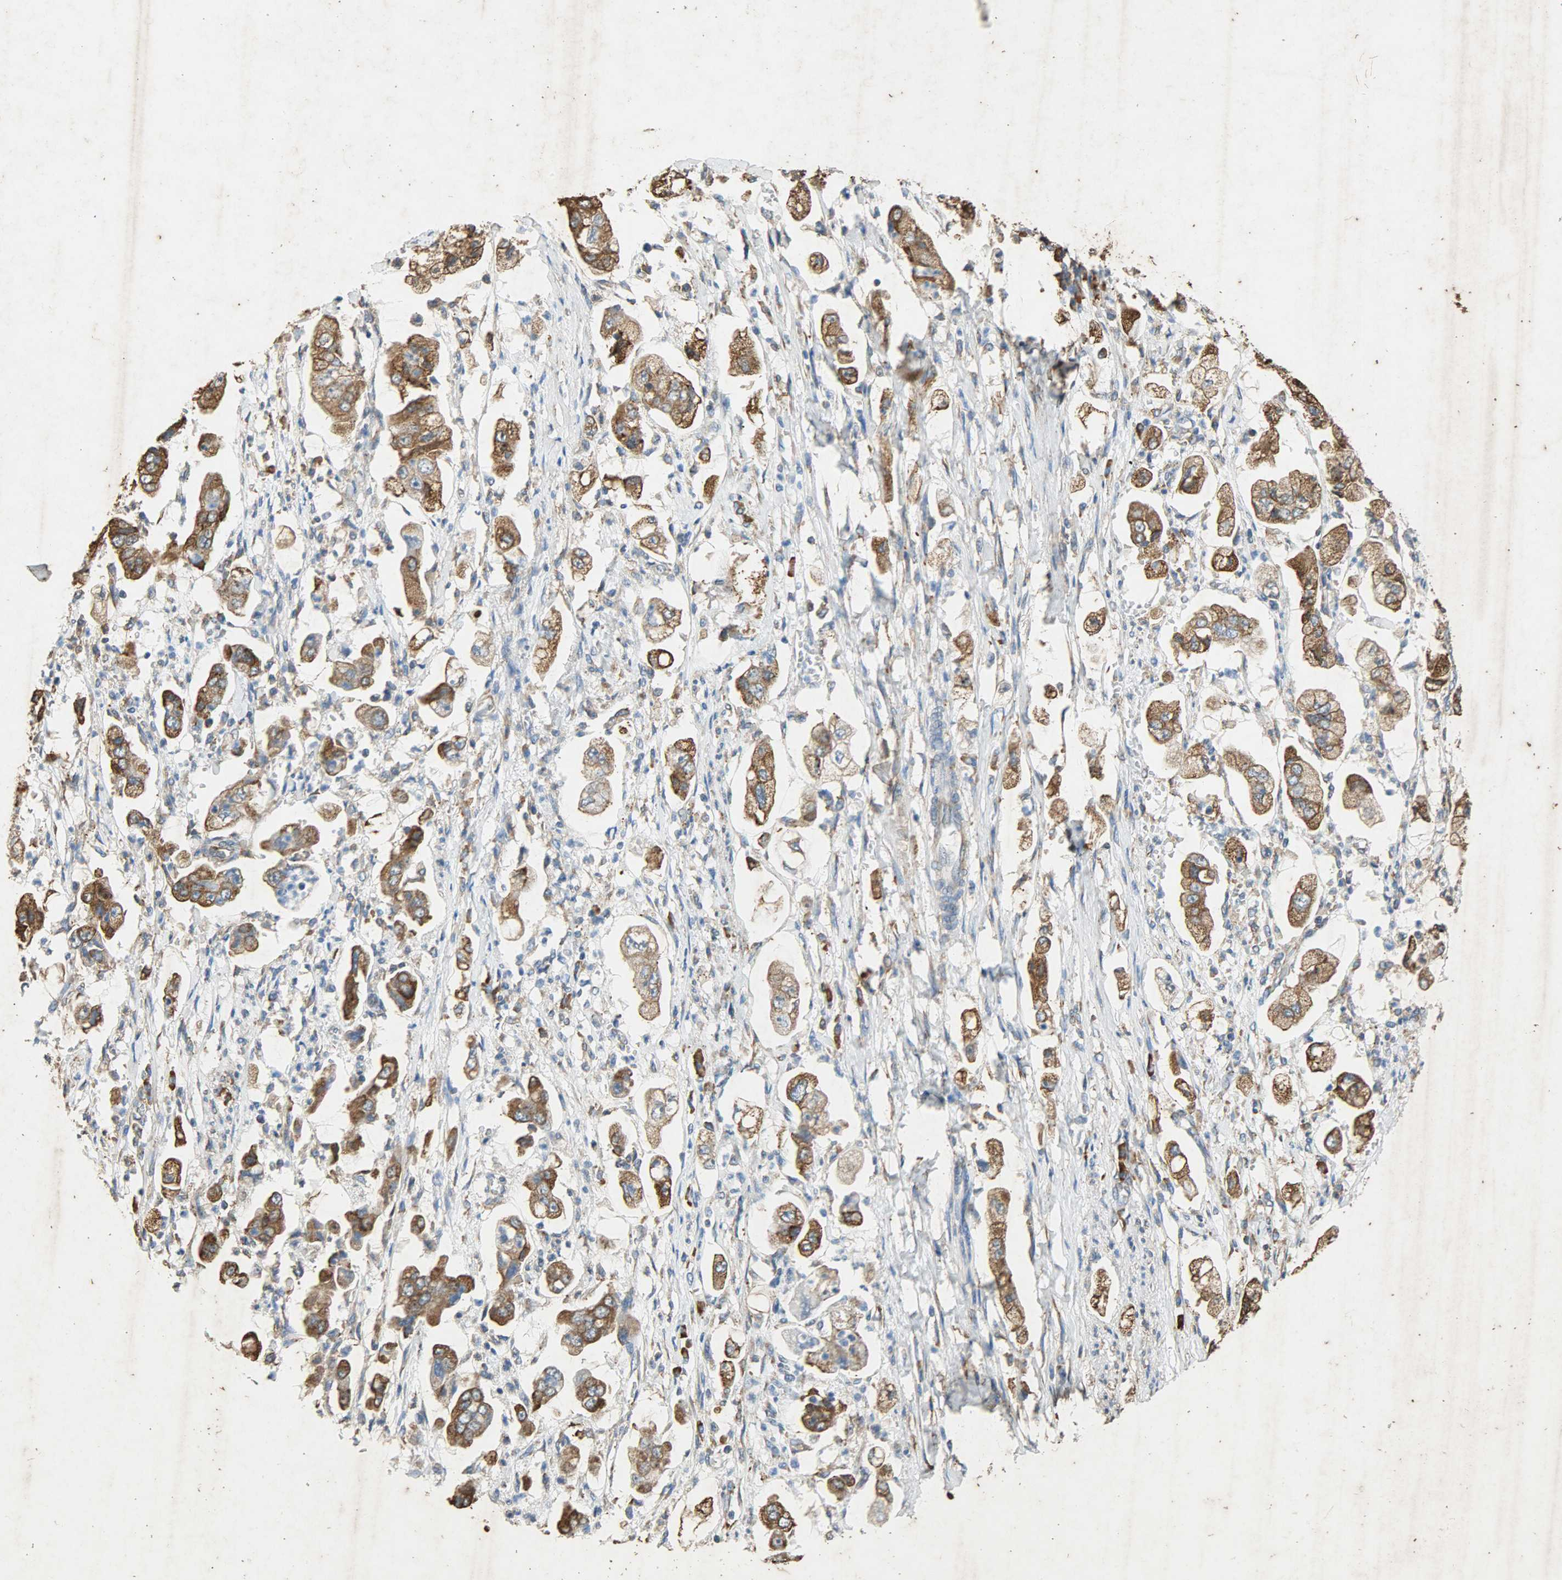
{"staining": {"intensity": "strong", "quantity": ">75%", "location": "cytoplasmic/membranous"}, "tissue": "stomach cancer", "cell_type": "Tumor cells", "image_type": "cancer", "snomed": [{"axis": "morphology", "description": "Adenocarcinoma, NOS"}, {"axis": "topography", "description": "Stomach"}], "caption": "This is a histology image of immunohistochemistry staining of stomach cancer (adenocarcinoma), which shows strong positivity in the cytoplasmic/membranous of tumor cells.", "gene": "HSPA5", "patient": {"sex": "male", "age": 62}}